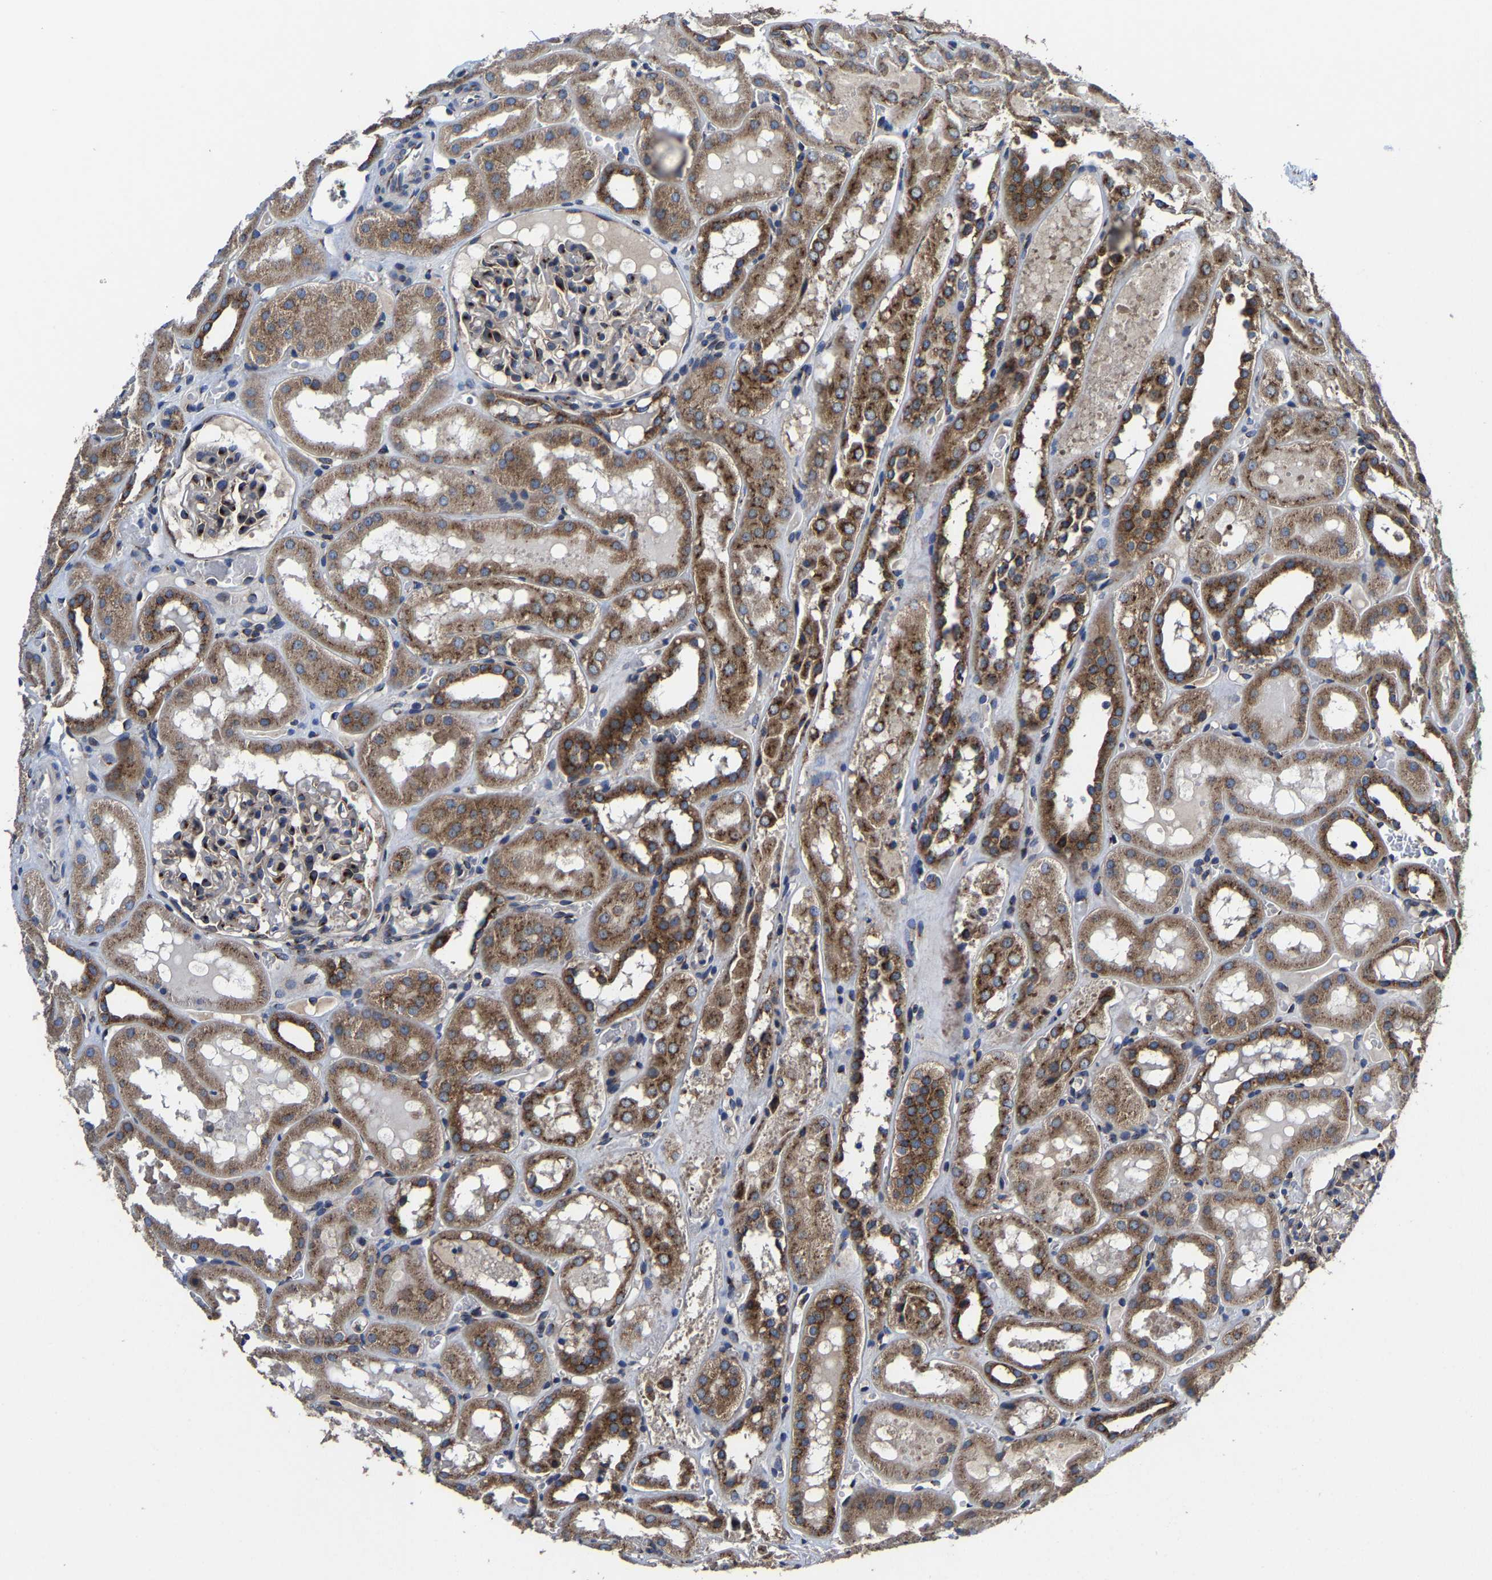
{"staining": {"intensity": "strong", "quantity": "<25%", "location": "cytoplasmic/membranous"}, "tissue": "kidney", "cell_type": "Cells in glomeruli", "image_type": "normal", "snomed": [{"axis": "morphology", "description": "Normal tissue, NOS"}, {"axis": "topography", "description": "Kidney"}, {"axis": "topography", "description": "Urinary bladder"}], "caption": "Immunohistochemistry of unremarkable kidney exhibits medium levels of strong cytoplasmic/membranous positivity in approximately <25% of cells in glomeruli.", "gene": "EBAG9", "patient": {"sex": "male", "age": 16}}